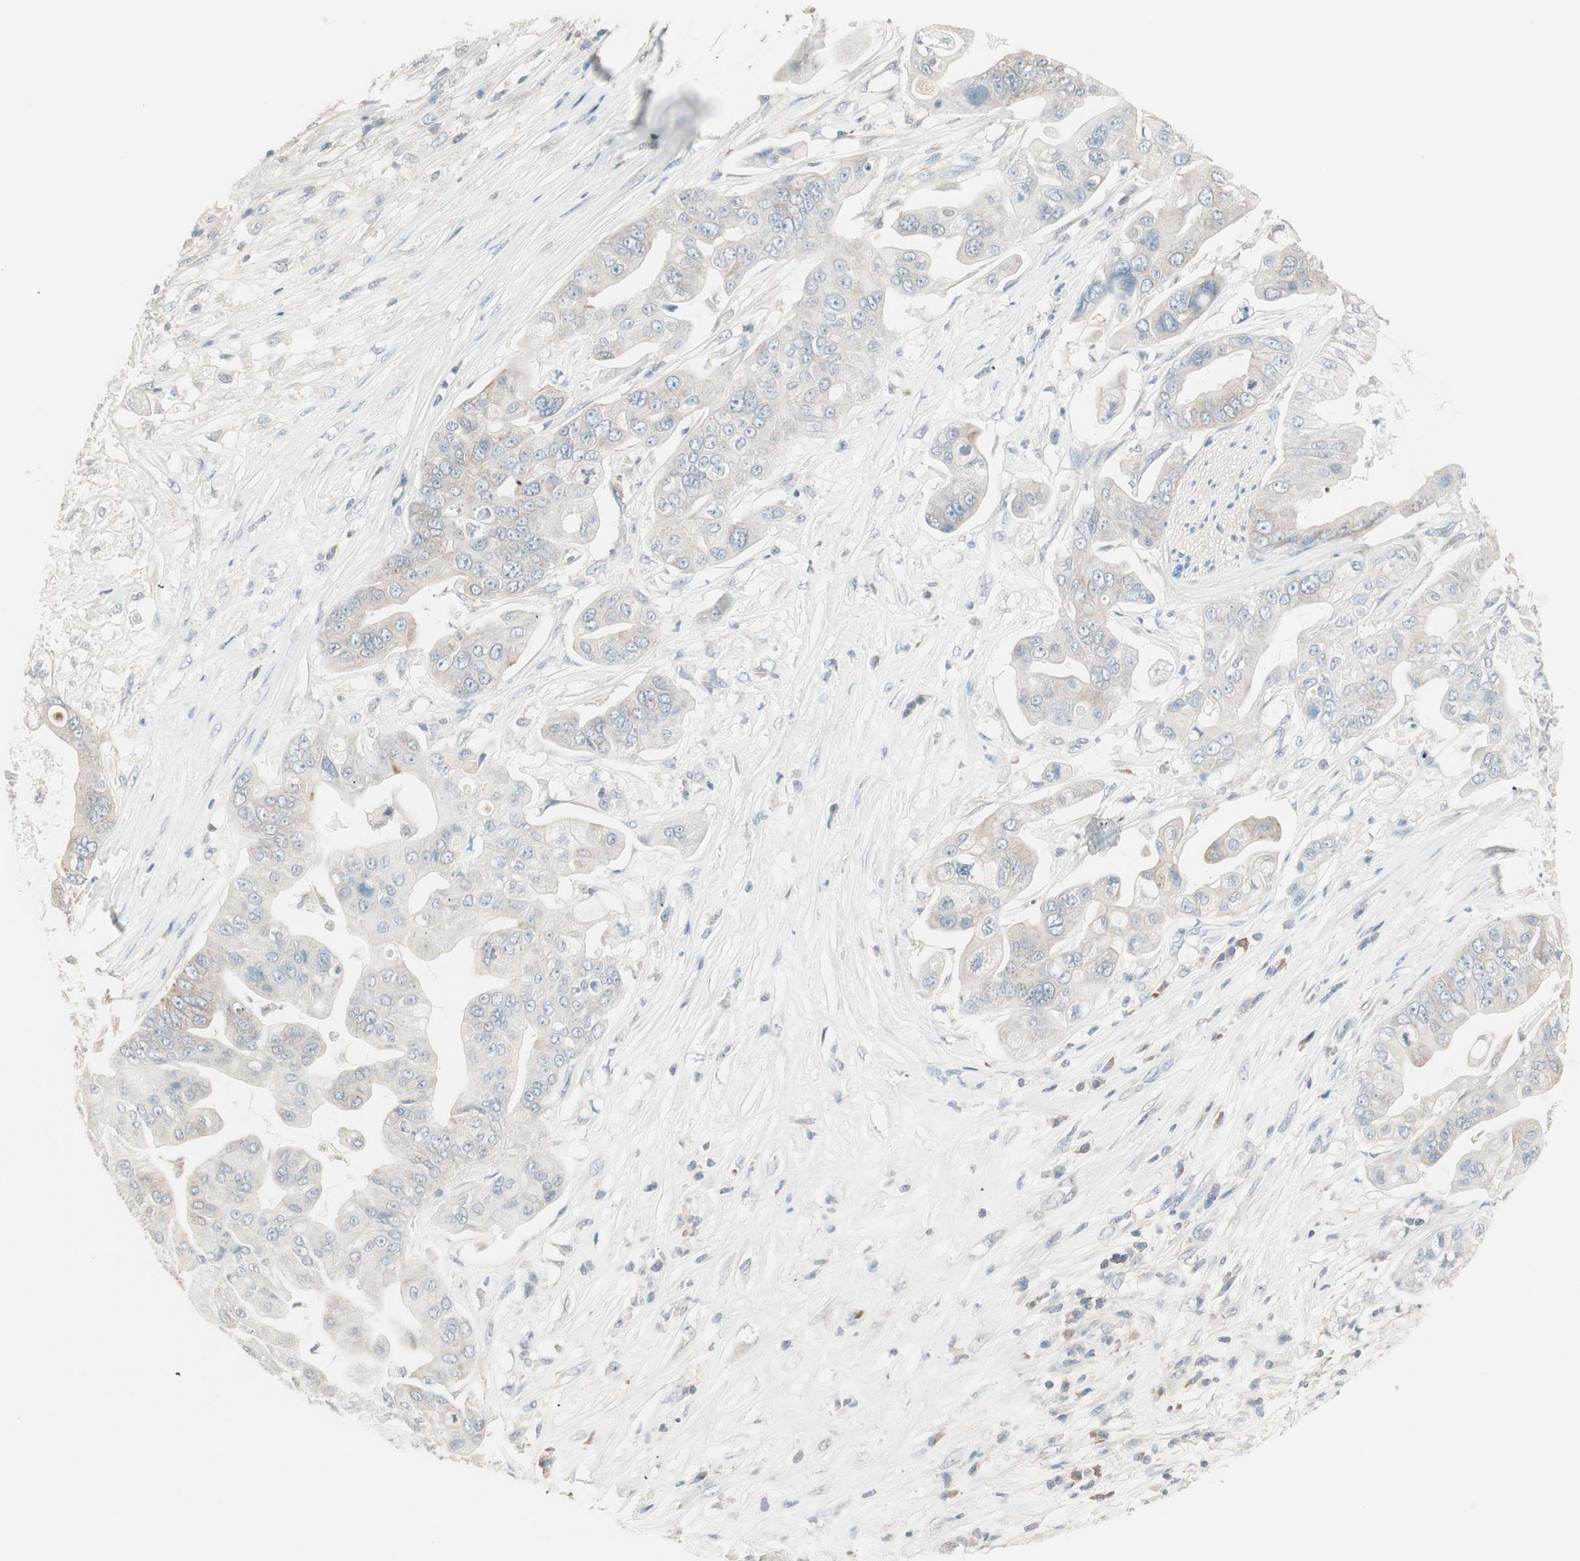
{"staining": {"intensity": "weak", "quantity": "25%-75%", "location": "cytoplasmic/membranous"}, "tissue": "pancreatic cancer", "cell_type": "Tumor cells", "image_type": "cancer", "snomed": [{"axis": "morphology", "description": "Adenocarcinoma, NOS"}, {"axis": "topography", "description": "Pancreas"}], "caption": "Immunohistochemical staining of adenocarcinoma (pancreatic) displays weak cytoplasmic/membranous protein expression in approximately 25%-75% of tumor cells.", "gene": "RAD54B", "patient": {"sex": "female", "age": 75}}